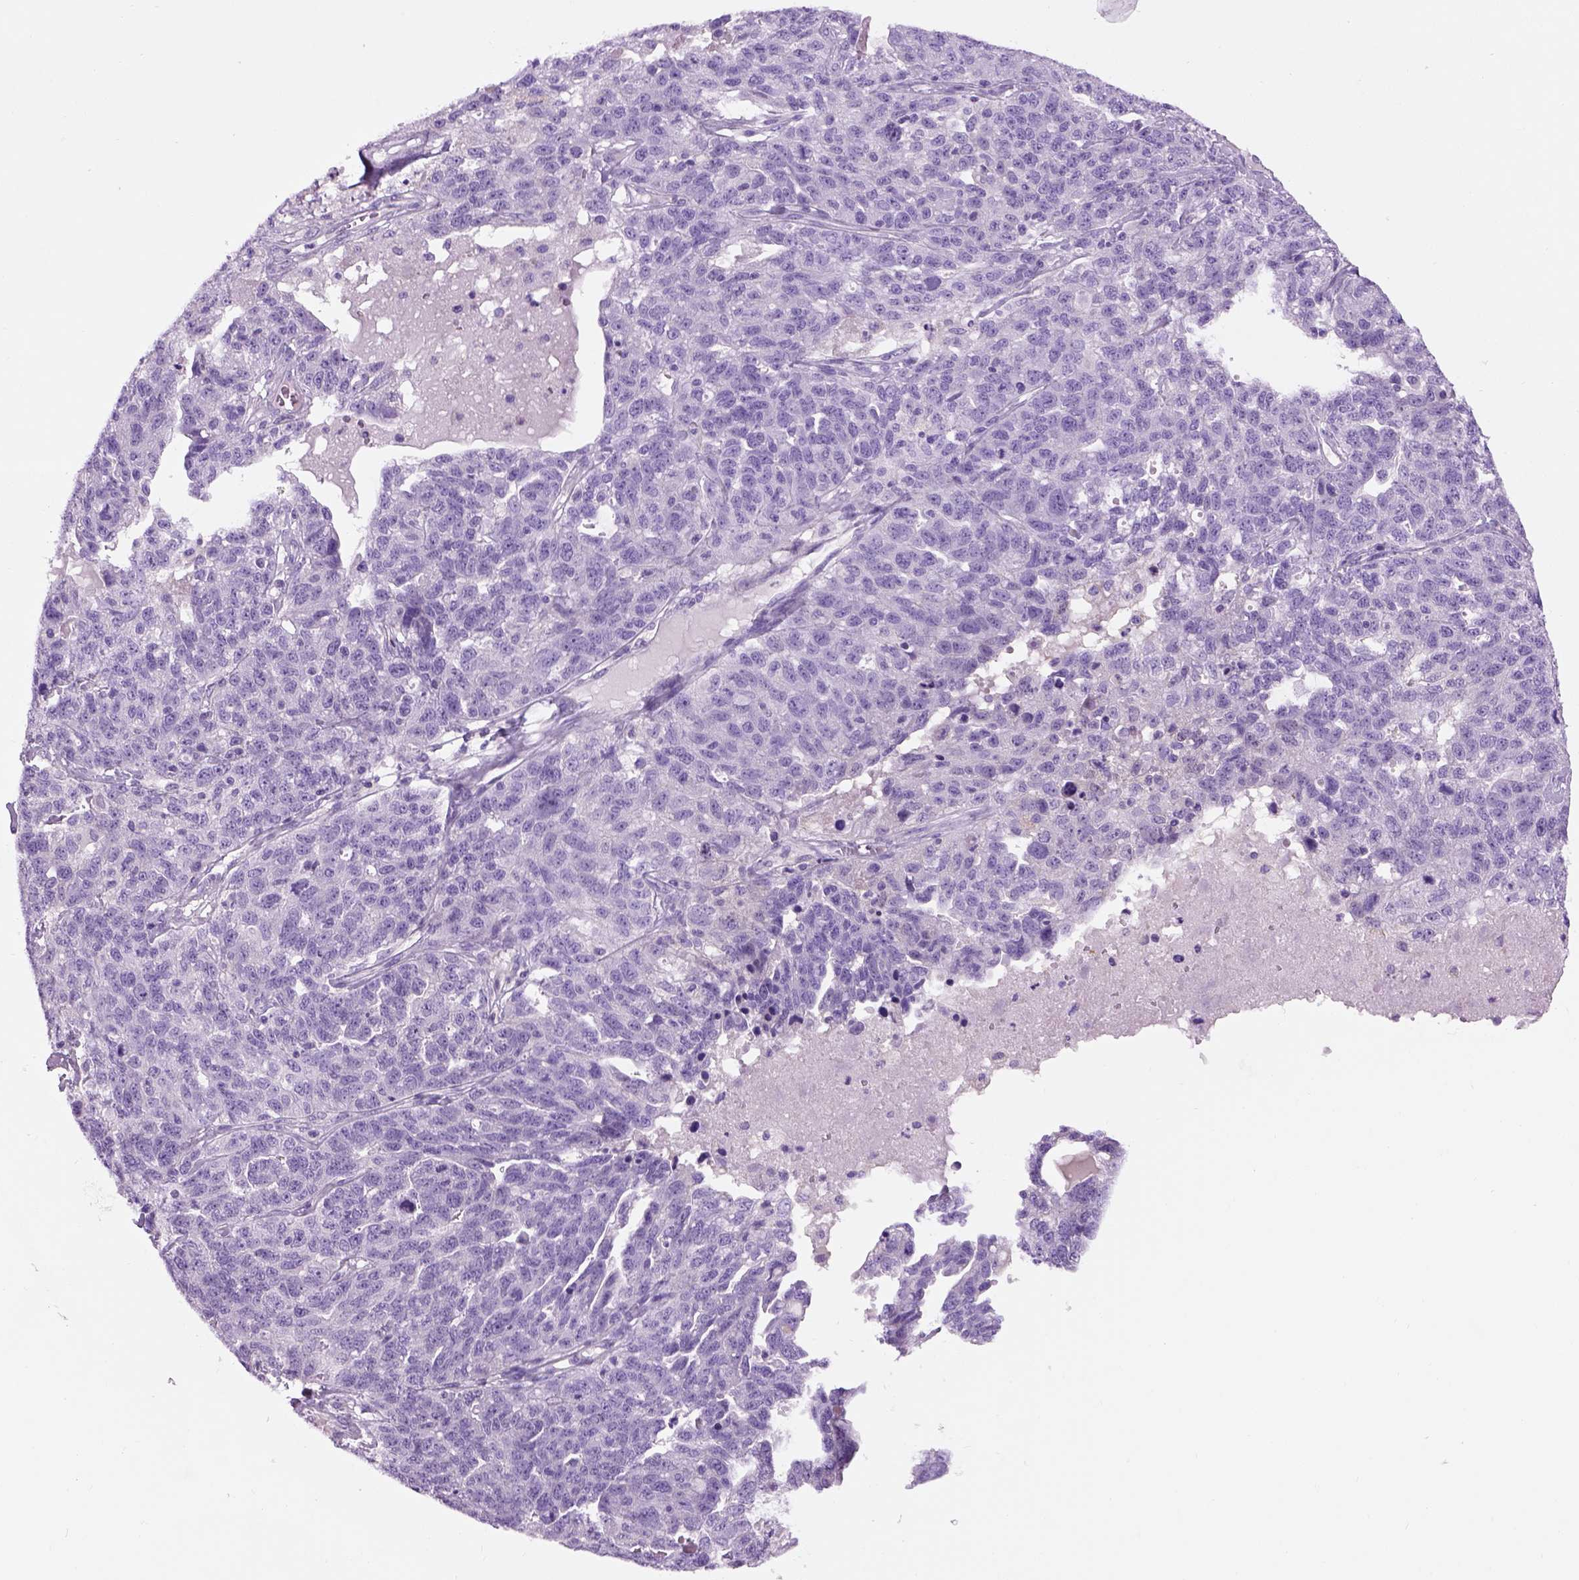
{"staining": {"intensity": "negative", "quantity": "none", "location": "none"}, "tissue": "ovarian cancer", "cell_type": "Tumor cells", "image_type": "cancer", "snomed": [{"axis": "morphology", "description": "Cystadenocarcinoma, serous, NOS"}, {"axis": "topography", "description": "Ovary"}], "caption": "Immunohistochemical staining of human ovarian serous cystadenocarcinoma demonstrates no significant positivity in tumor cells. The staining was performed using DAB (3,3'-diaminobenzidine) to visualize the protein expression in brown, while the nuclei were stained in blue with hematoxylin (Magnification: 20x).", "gene": "GABRB2", "patient": {"sex": "female", "age": 71}}